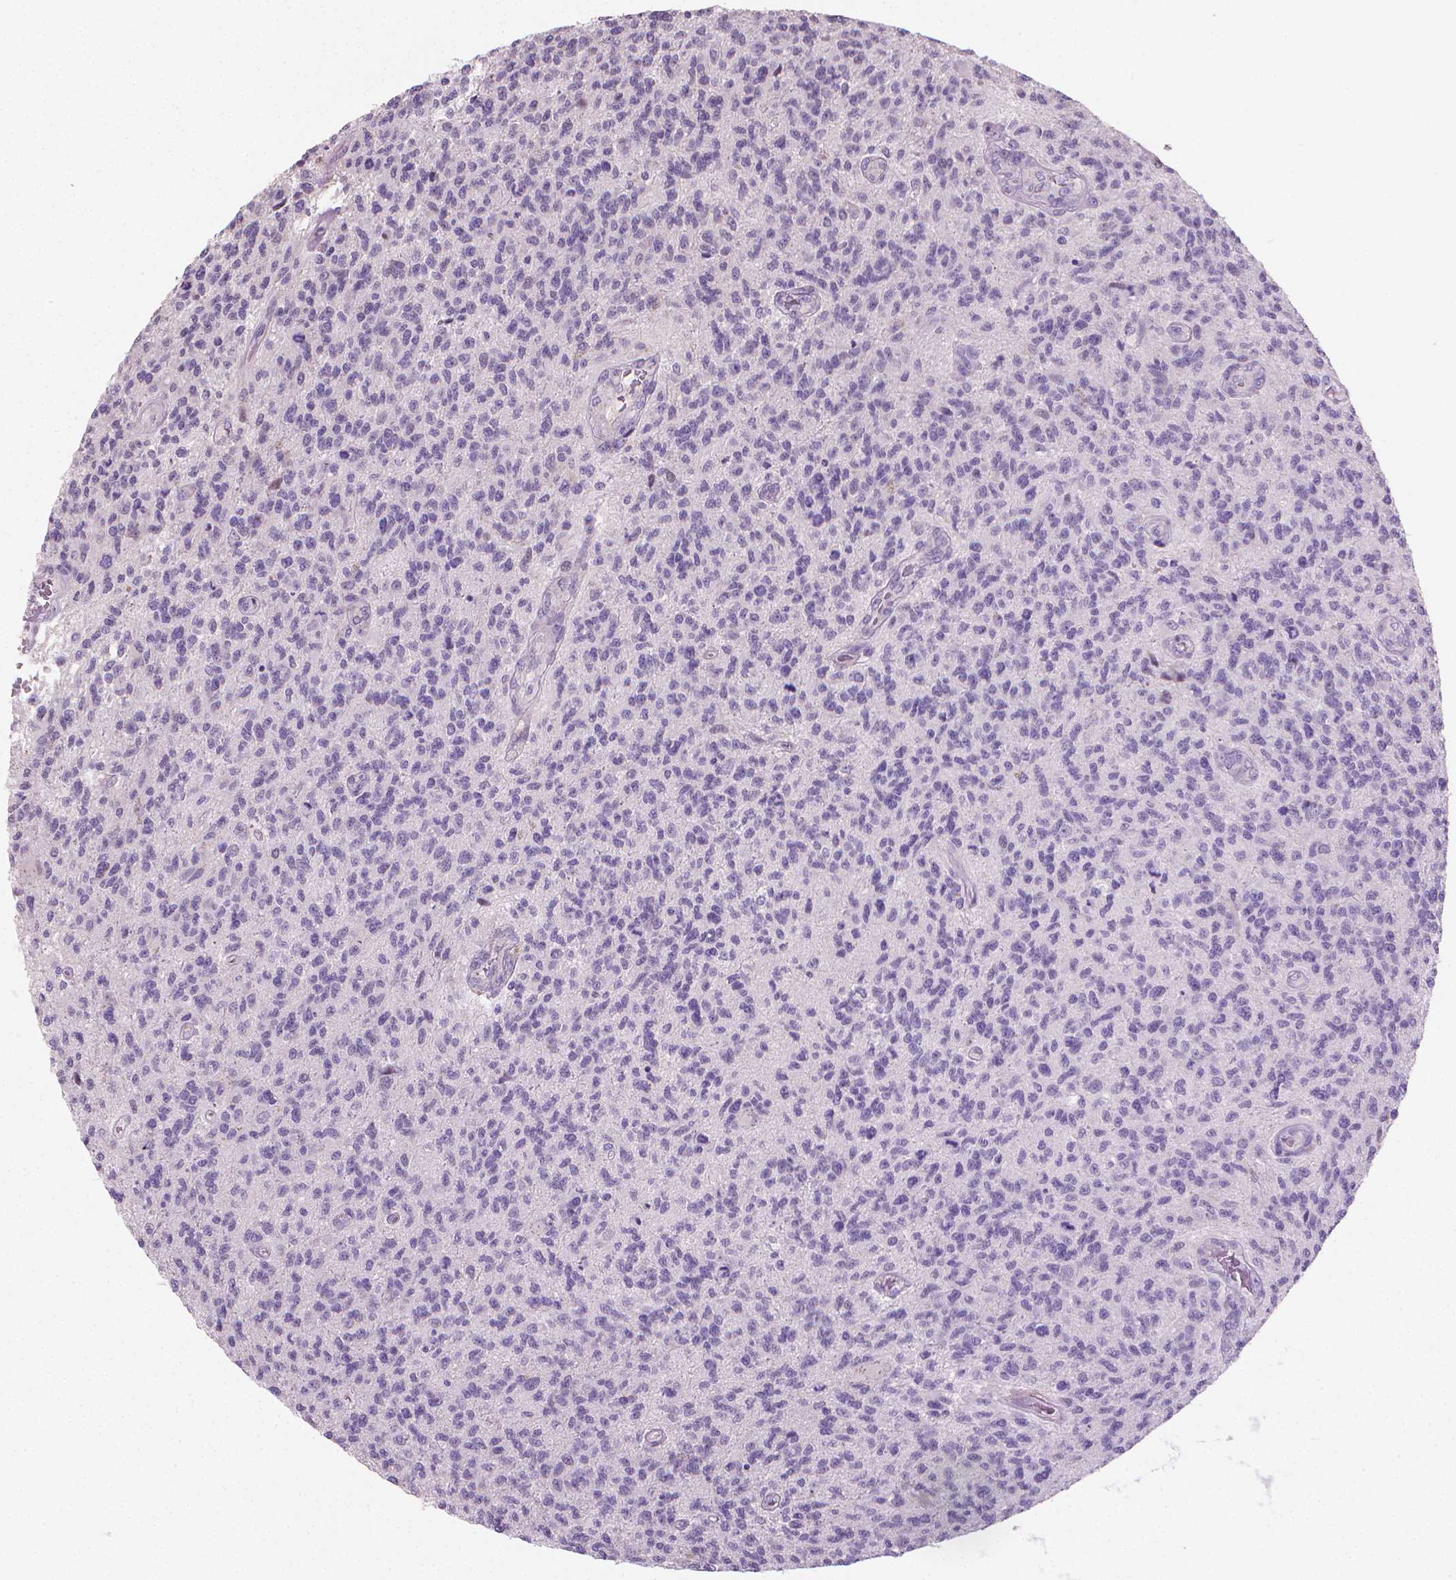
{"staining": {"intensity": "negative", "quantity": "none", "location": "none"}, "tissue": "glioma", "cell_type": "Tumor cells", "image_type": "cancer", "snomed": [{"axis": "morphology", "description": "Glioma, malignant, High grade"}, {"axis": "topography", "description": "Brain"}], "caption": "An immunohistochemistry image of malignant high-grade glioma is shown. There is no staining in tumor cells of malignant high-grade glioma.", "gene": "CLXN", "patient": {"sex": "male", "age": 56}}